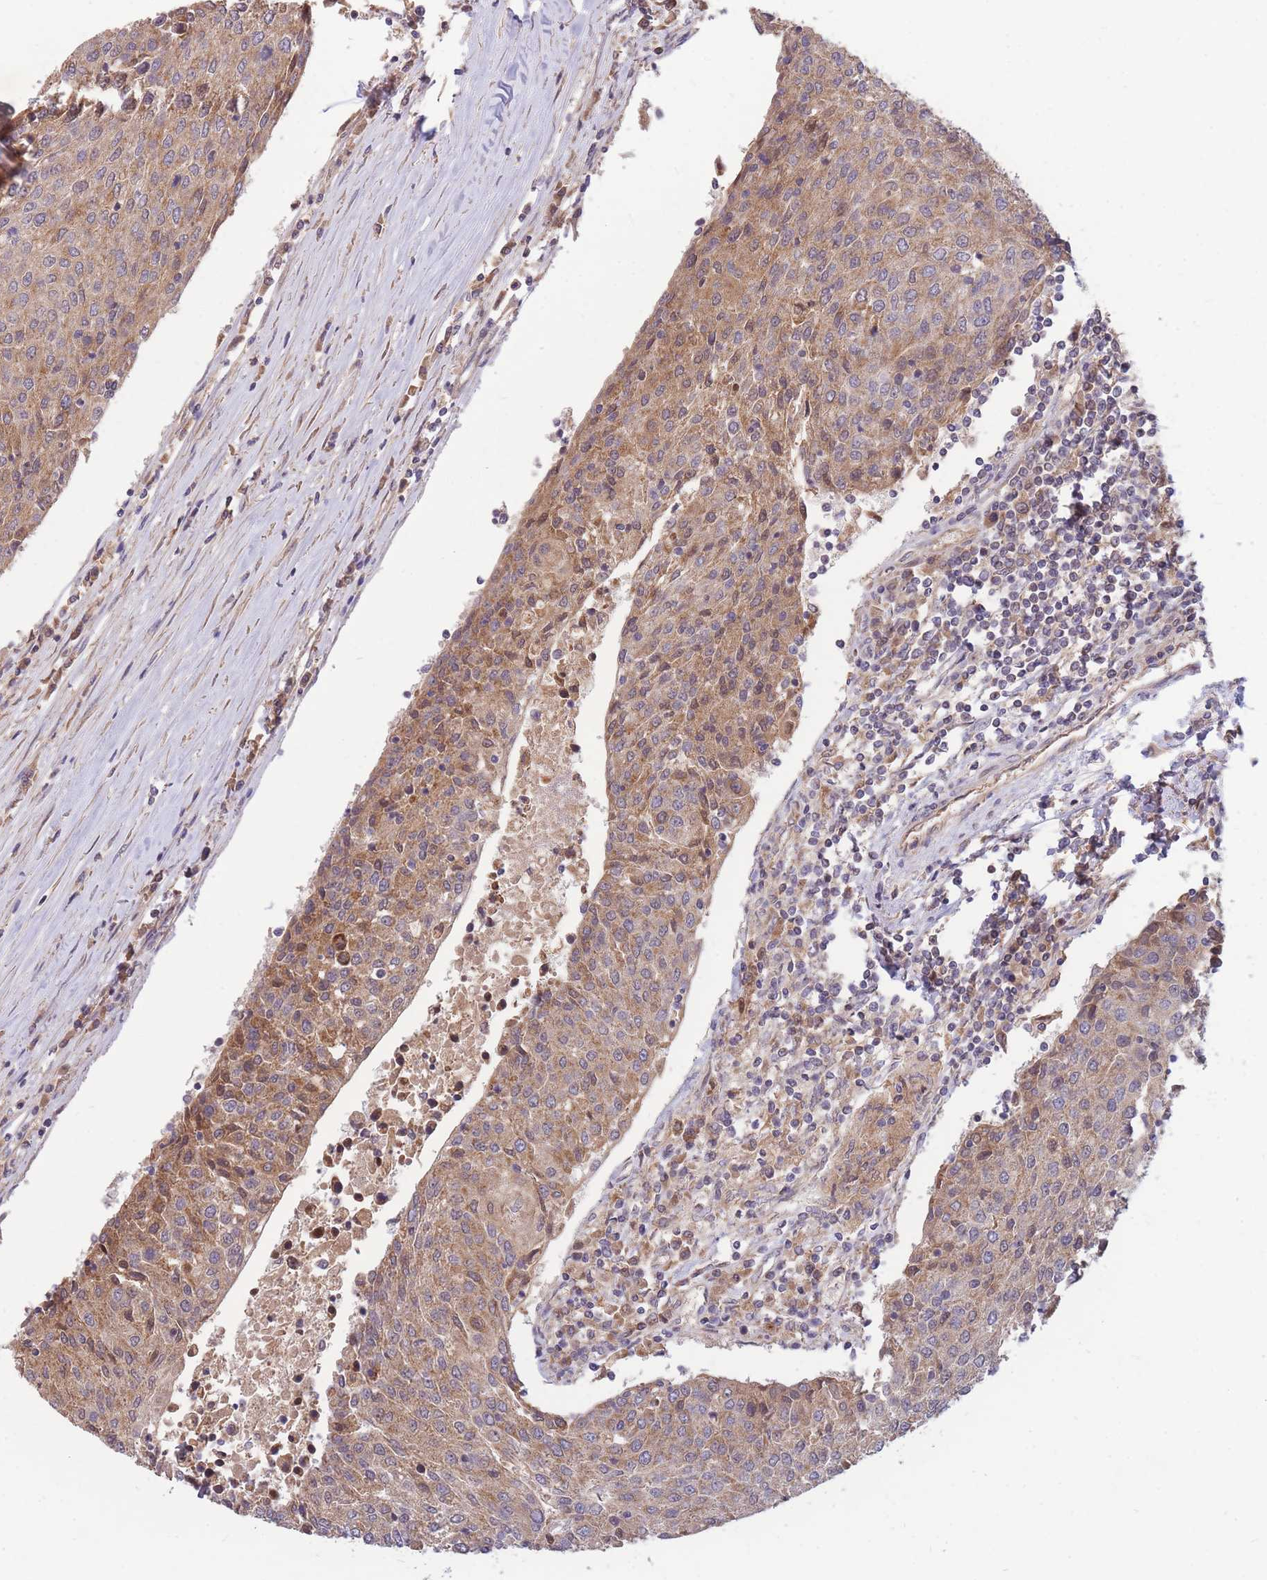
{"staining": {"intensity": "moderate", "quantity": ">75%", "location": "cytoplasmic/membranous"}, "tissue": "urothelial cancer", "cell_type": "Tumor cells", "image_type": "cancer", "snomed": [{"axis": "morphology", "description": "Urothelial carcinoma, High grade"}, {"axis": "topography", "description": "Urinary bladder"}], "caption": "Immunohistochemistry image of neoplastic tissue: urothelial carcinoma (high-grade) stained using immunohistochemistry (IHC) exhibits medium levels of moderate protein expression localized specifically in the cytoplasmic/membranous of tumor cells, appearing as a cytoplasmic/membranous brown color.", "gene": "PTPMT1", "patient": {"sex": "female", "age": 85}}